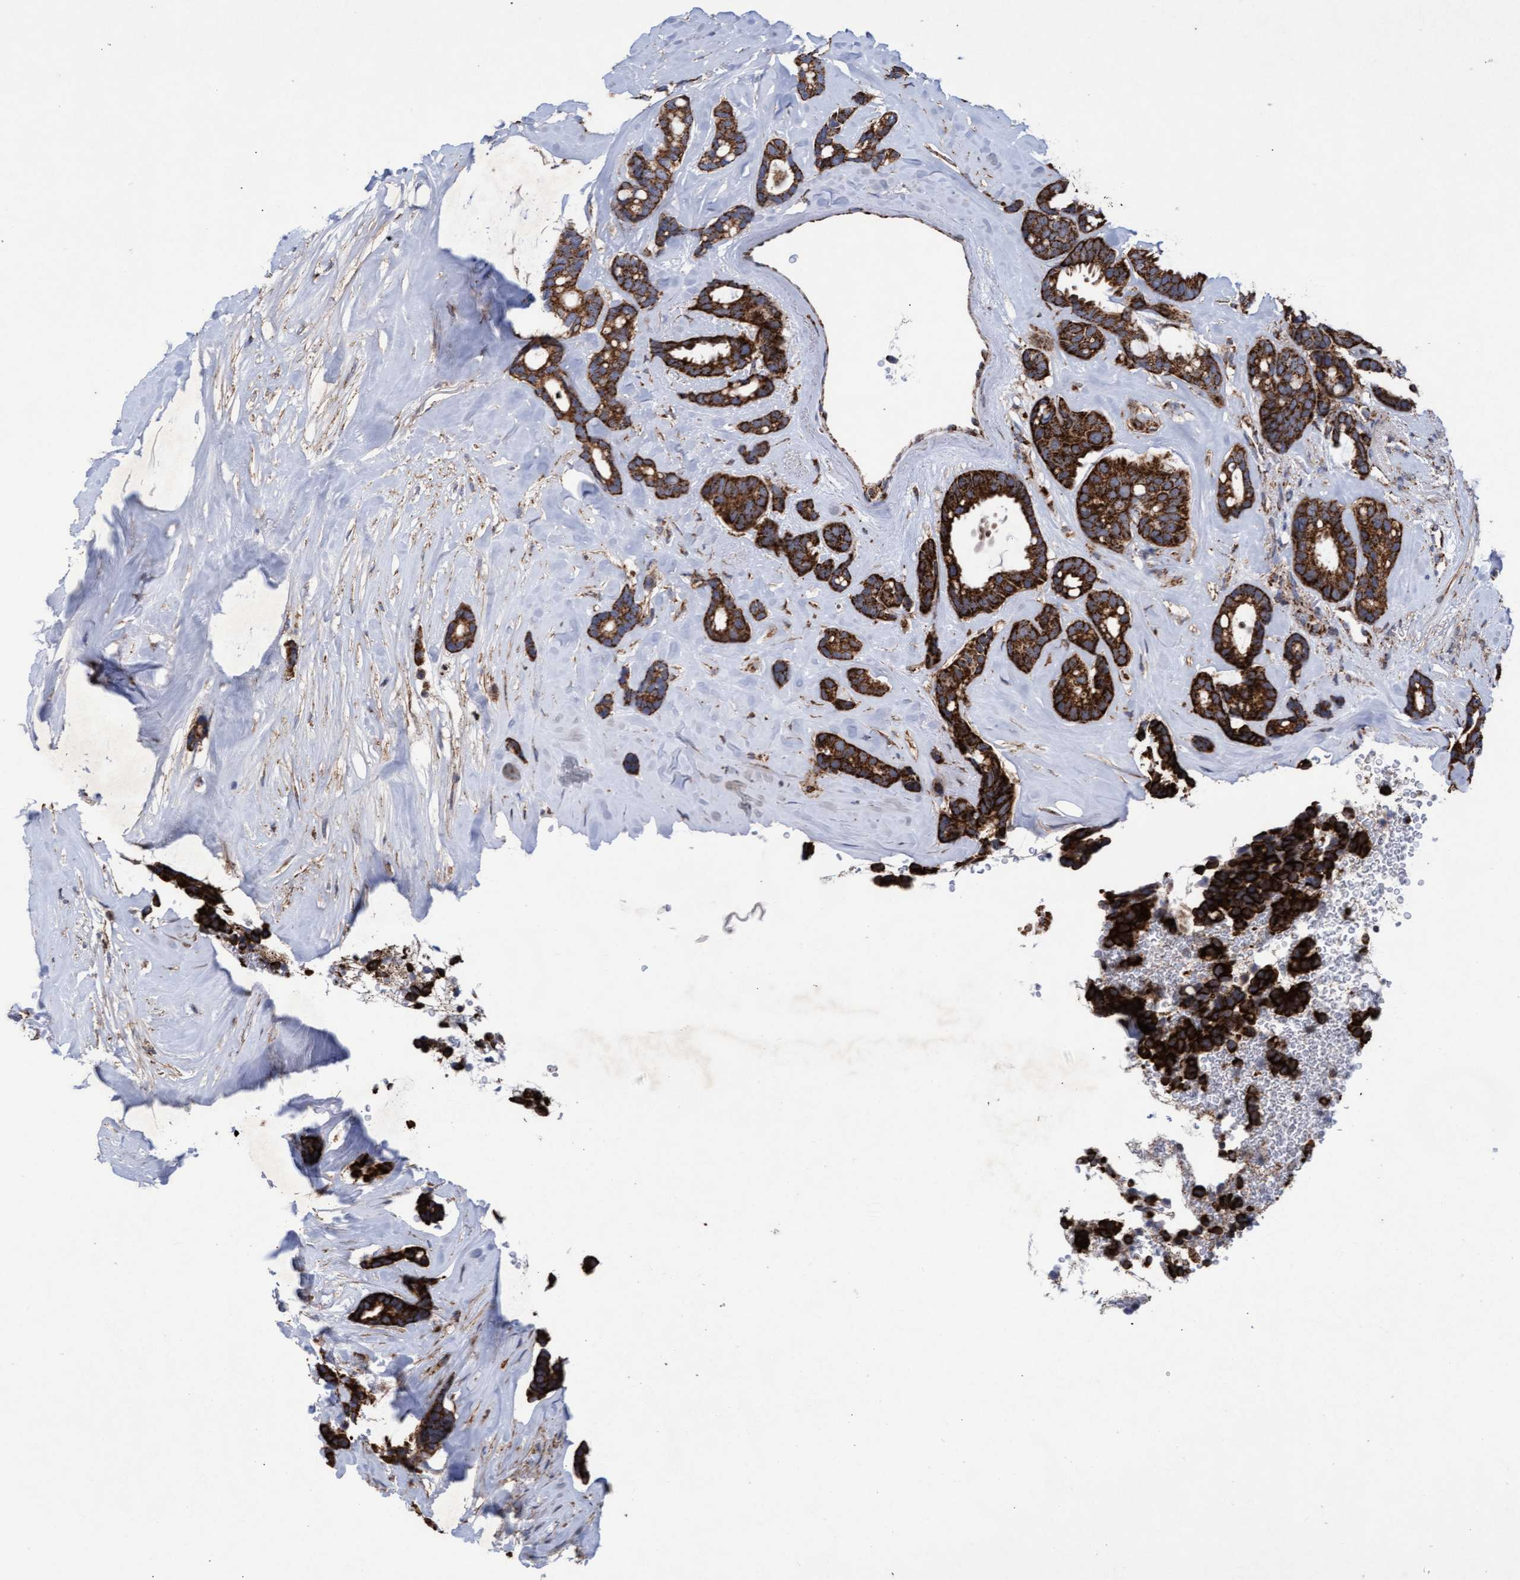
{"staining": {"intensity": "strong", "quantity": ">75%", "location": "cytoplasmic/membranous"}, "tissue": "breast cancer", "cell_type": "Tumor cells", "image_type": "cancer", "snomed": [{"axis": "morphology", "description": "Duct carcinoma"}, {"axis": "topography", "description": "Breast"}], "caption": "This image reveals IHC staining of human breast cancer, with high strong cytoplasmic/membranous positivity in approximately >75% of tumor cells.", "gene": "MRPL38", "patient": {"sex": "female", "age": 87}}